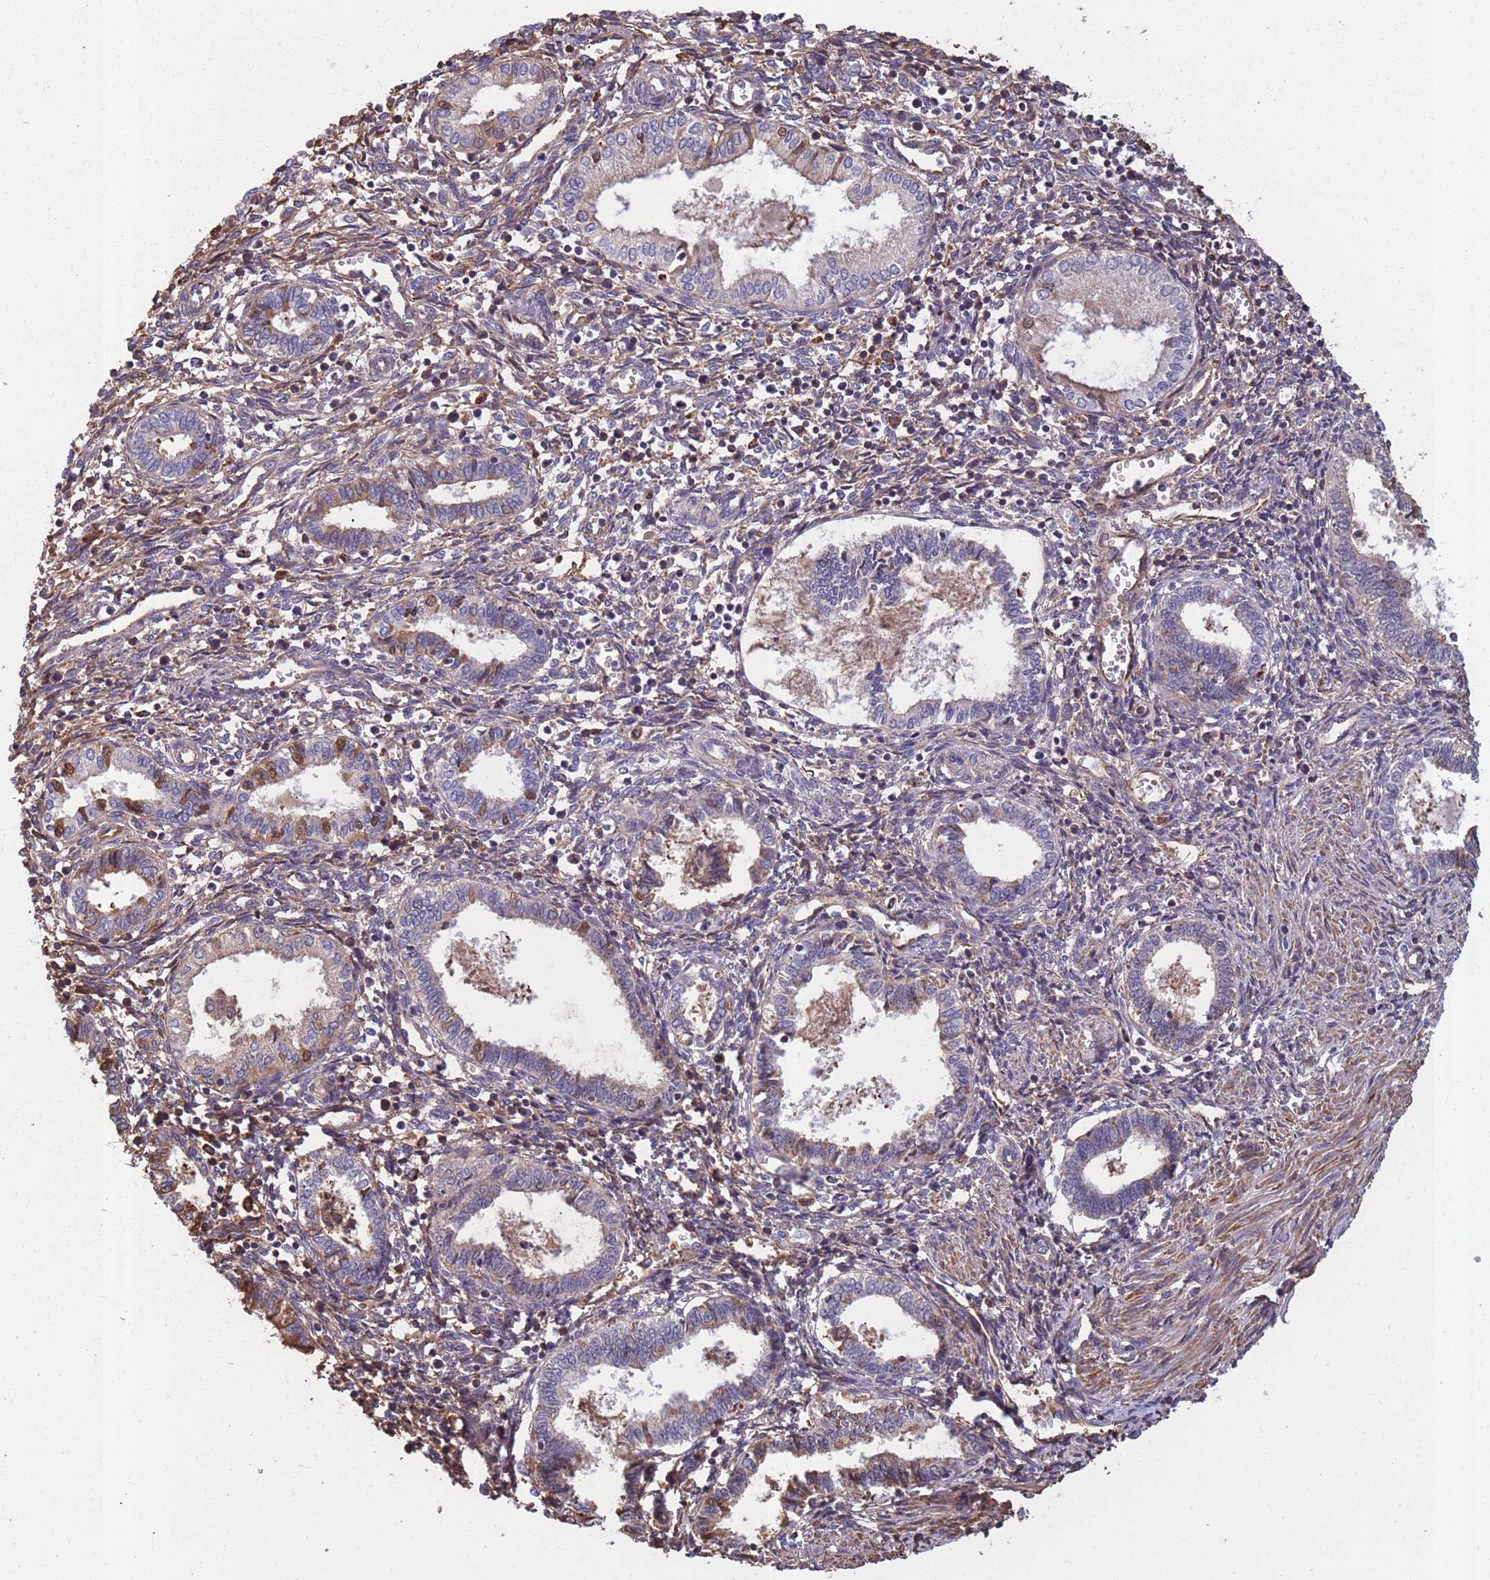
{"staining": {"intensity": "negative", "quantity": "none", "location": "none"}, "tissue": "endometrium", "cell_type": "Cells in endometrial stroma", "image_type": "normal", "snomed": [{"axis": "morphology", "description": "Normal tissue, NOS"}, {"axis": "topography", "description": "Endometrium"}], "caption": "This image is of unremarkable endometrium stained with immunohistochemistry to label a protein in brown with the nuclei are counter-stained blue. There is no staining in cells in endometrial stroma.", "gene": "KAT2A", "patient": {"sex": "female", "age": 37}}